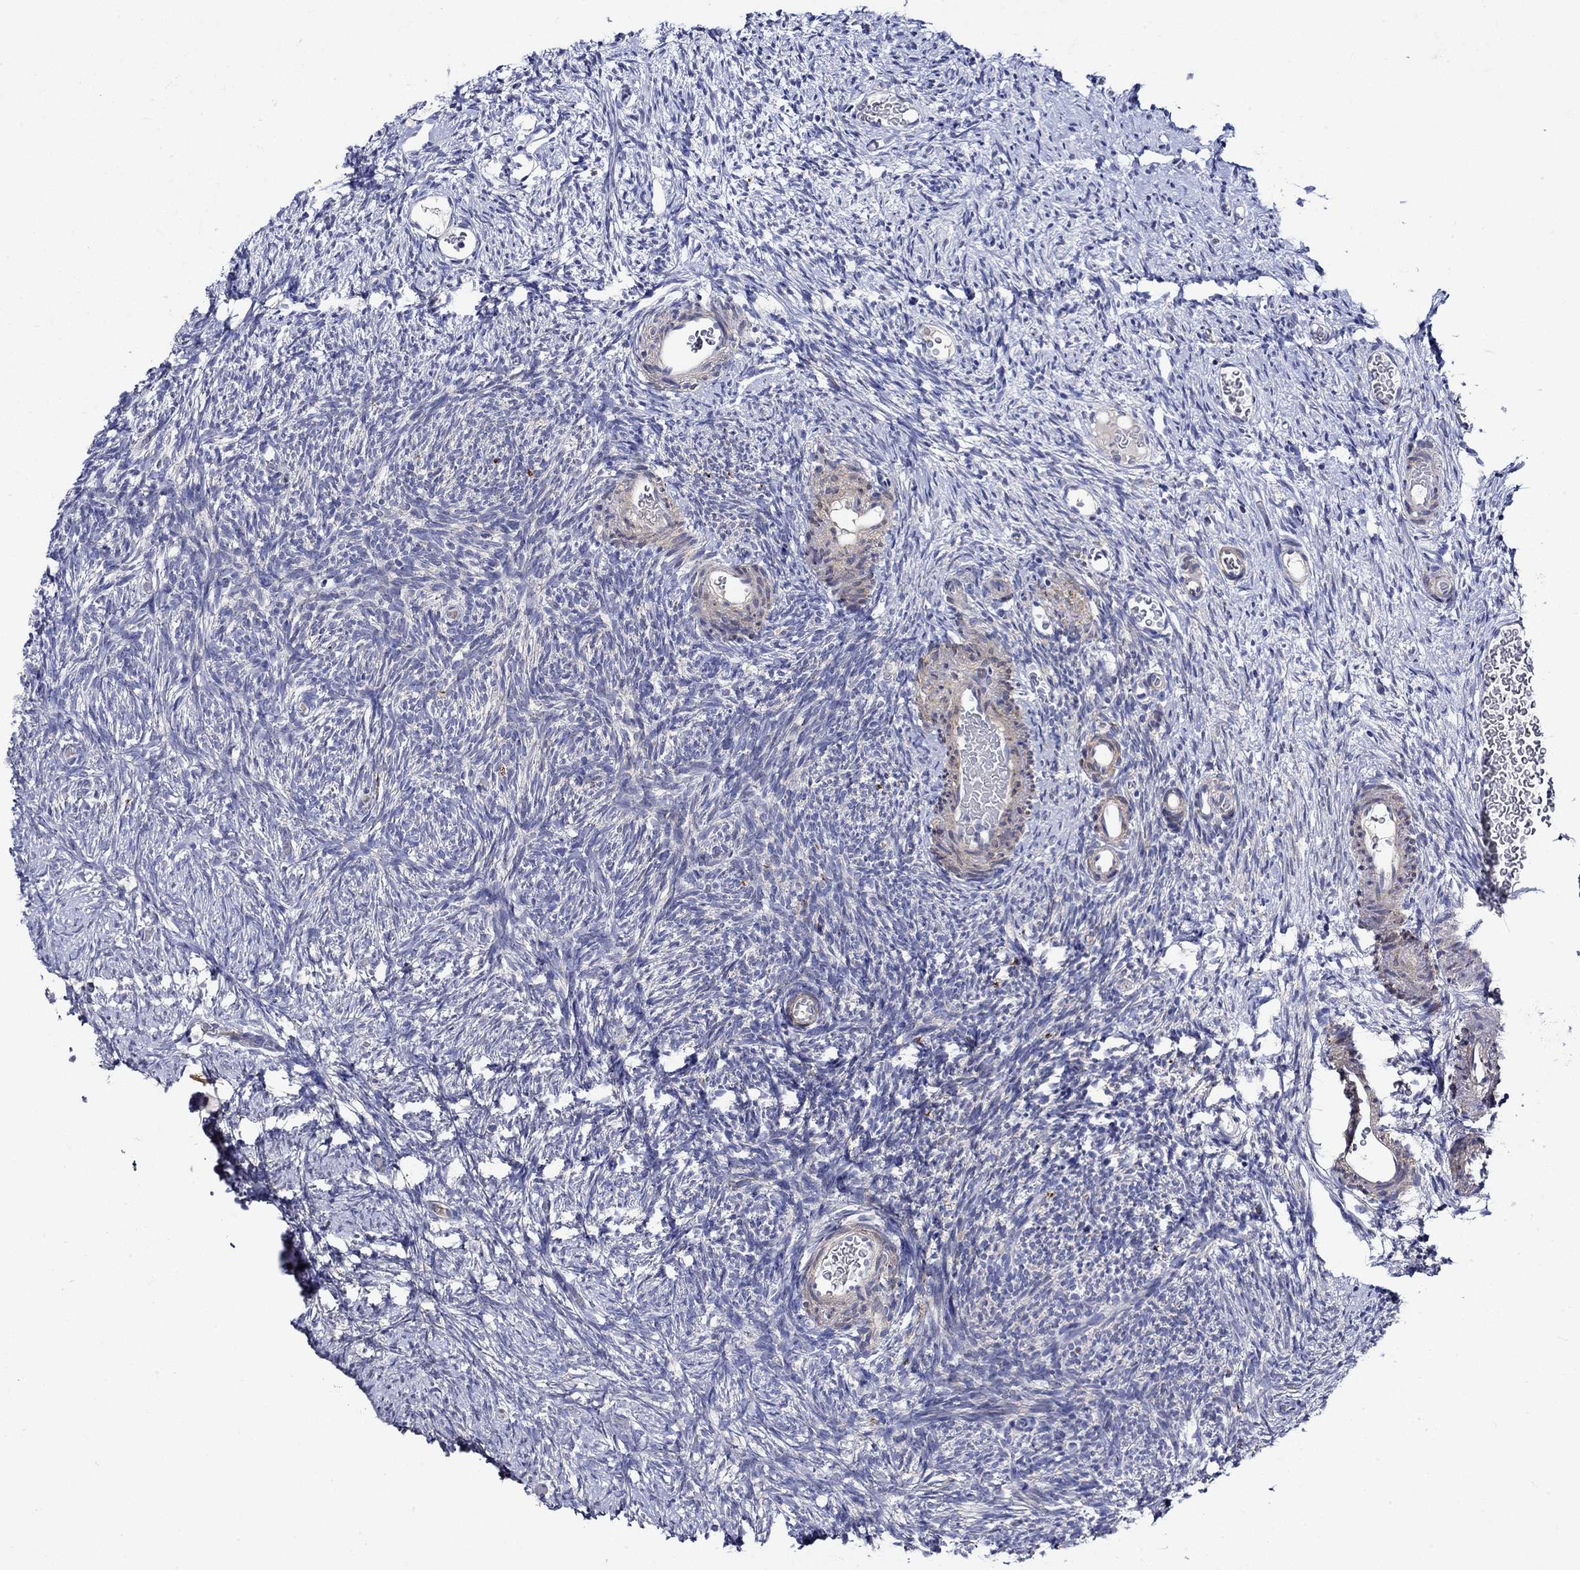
{"staining": {"intensity": "negative", "quantity": "none", "location": "none"}, "tissue": "ovary", "cell_type": "Follicle cells", "image_type": "normal", "snomed": [{"axis": "morphology", "description": "Normal tissue, NOS"}, {"axis": "topography", "description": "Ovary"}], "caption": "Normal ovary was stained to show a protein in brown. There is no significant expression in follicle cells. (DAB IHC with hematoxylin counter stain).", "gene": "CRYAB", "patient": {"sex": "female", "age": 39}}